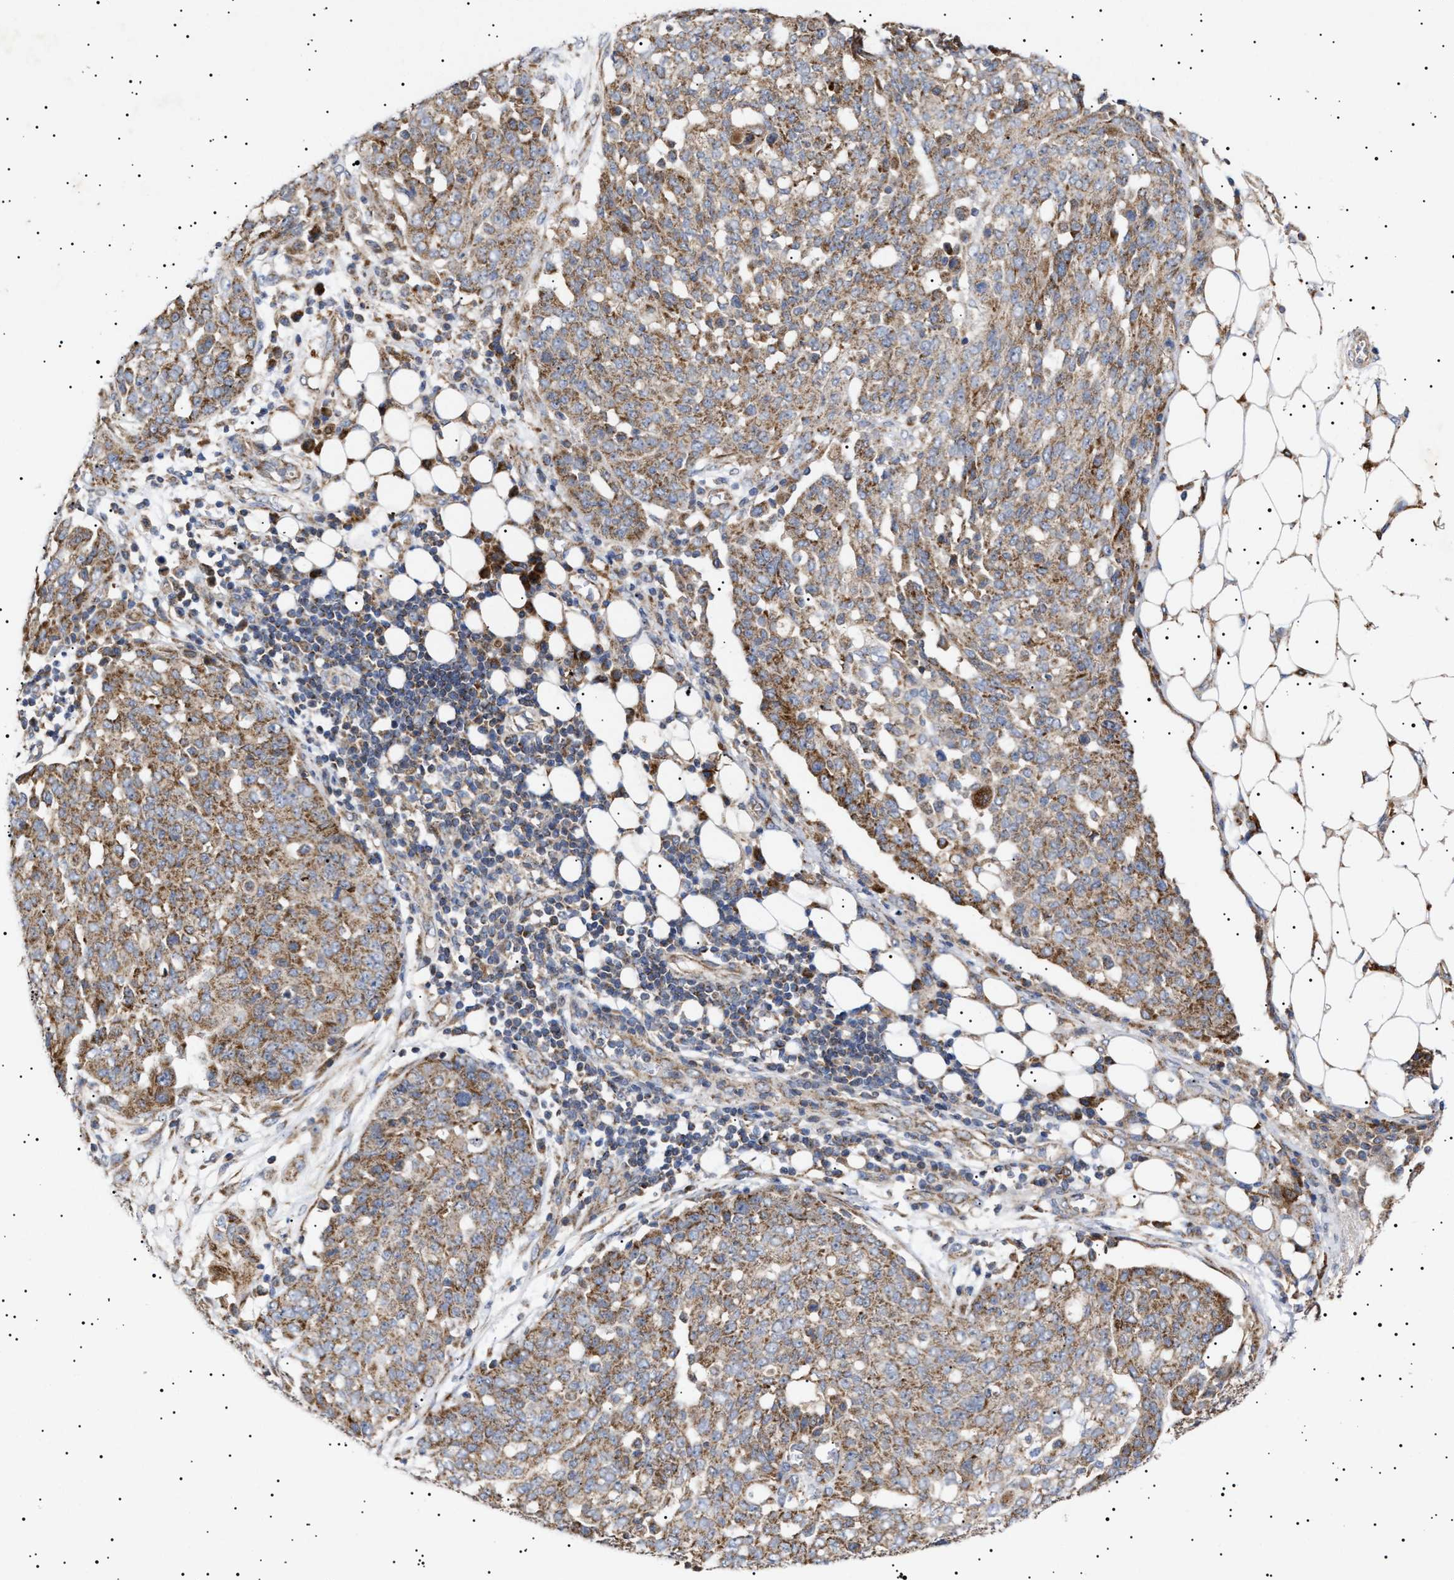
{"staining": {"intensity": "moderate", "quantity": ">75%", "location": "cytoplasmic/membranous"}, "tissue": "ovarian cancer", "cell_type": "Tumor cells", "image_type": "cancer", "snomed": [{"axis": "morphology", "description": "Cystadenocarcinoma, serous, NOS"}, {"axis": "topography", "description": "Soft tissue"}, {"axis": "topography", "description": "Ovary"}], "caption": "Protein staining demonstrates moderate cytoplasmic/membranous positivity in about >75% of tumor cells in ovarian cancer. (DAB IHC with brightfield microscopy, high magnification).", "gene": "MRPL10", "patient": {"sex": "female", "age": 57}}